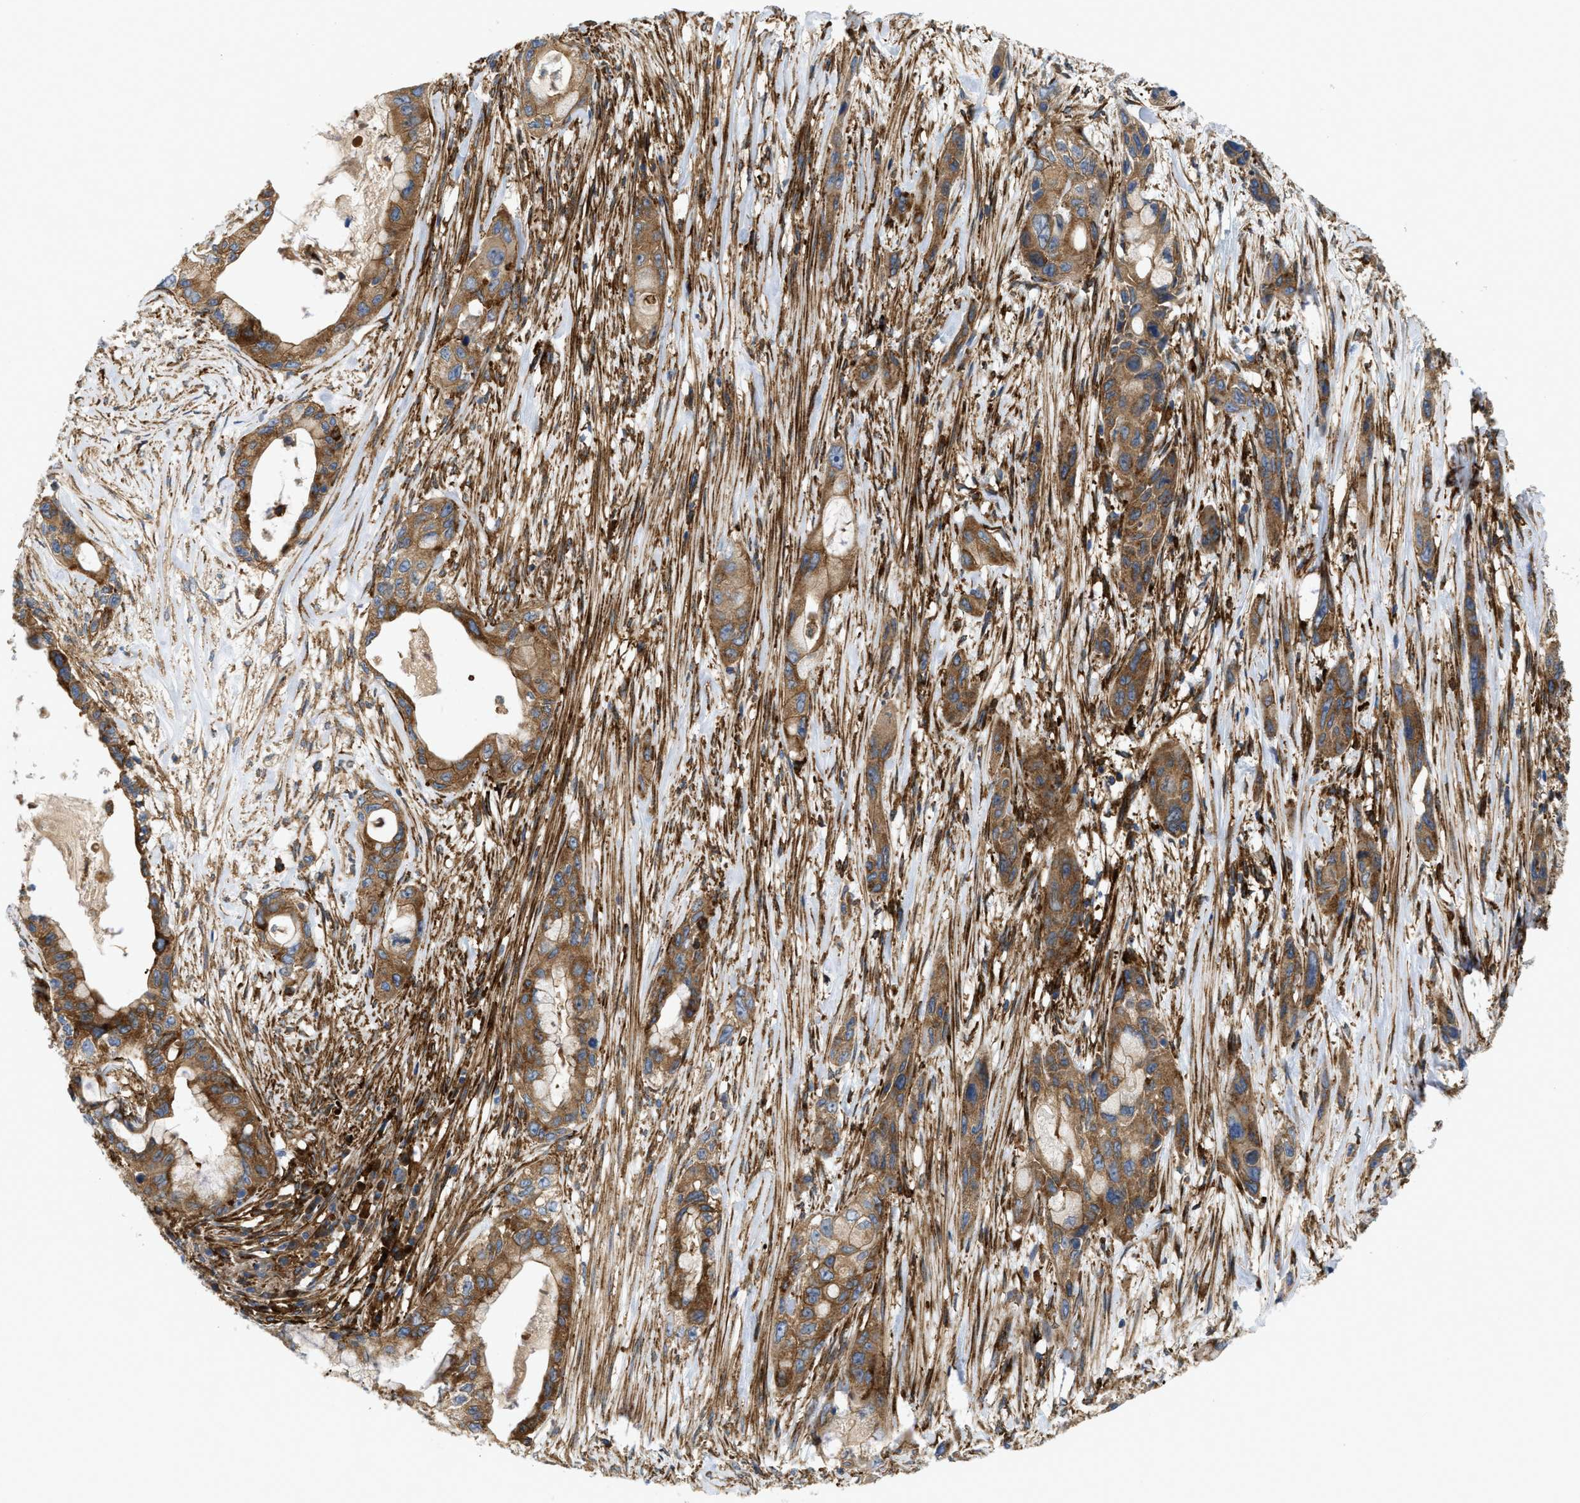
{"staining": {"intensity": "moderate", "quantity": ">75%", "location": "cytoplasmic/membranous"}, "tissue": "pancreatic cancer", "cell_type": "Tumor cells", "image_type": "cancer", "snomed": [{"axis": "morphology", "description": "Adenocarcinoma, NOS"}, {"axis": "topography", "description": "Pancreas"}], "caption": "Protein positivity by immunohistochemistry (IHC) shows moderate cytoplasmic/membranous staining in about >75% of tumor cells in pancreatic adenocarcinoma.", "gene": "PICALM", "patient": {"sex": "male", "age": 53}}